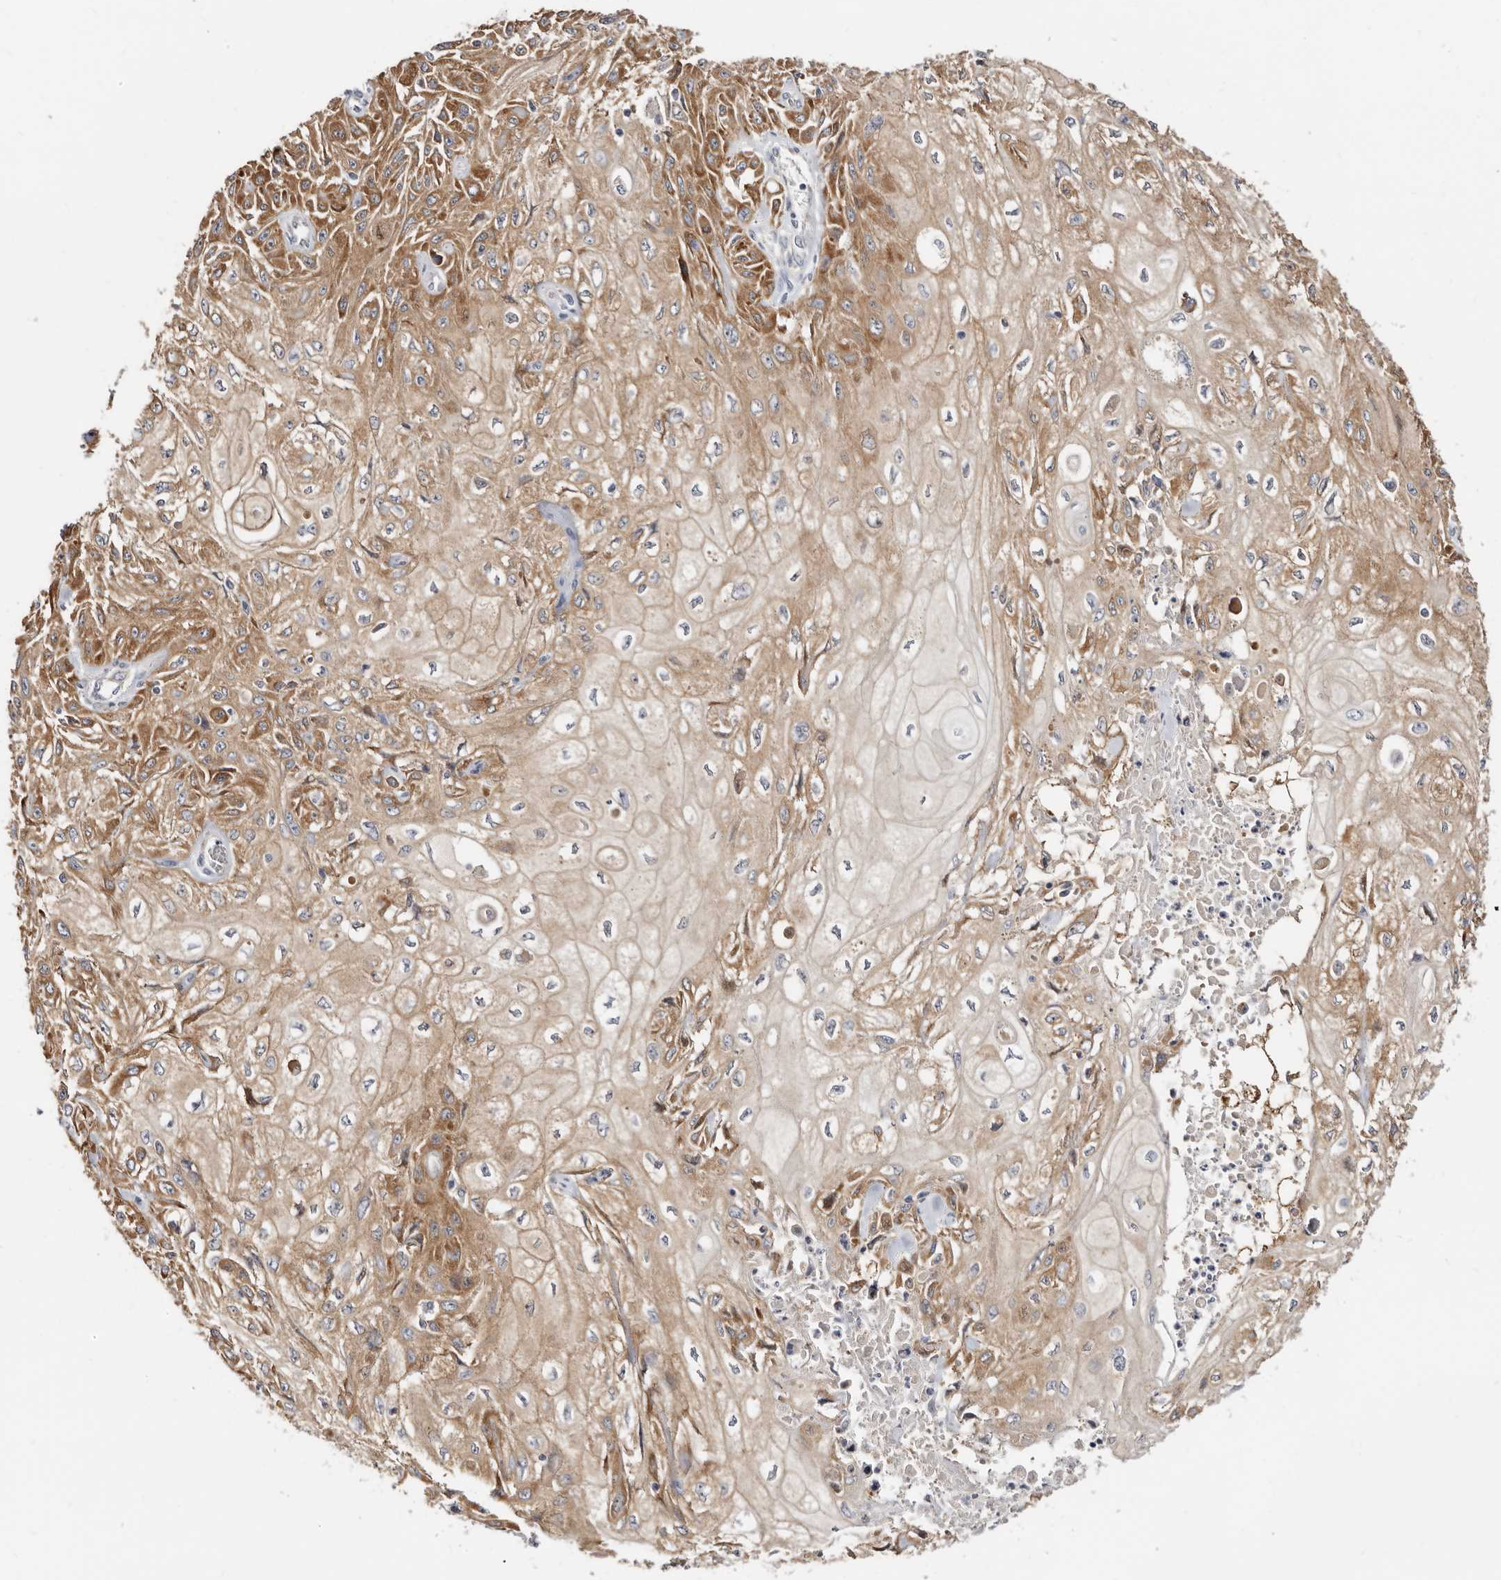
{"staining": {"intensity": "moderate", "quantity": ">75%", "location": "cytoplasmic/membranous"}, "tissue": "skin cancer", "cell_type": "Tumor cells", "image_type": "cancer", "snomed": [{"axis": "morphology", "description": "Squamous cell carcinoma, NOS"}, {"axis": "morphology", "description": "Squamous cell carcinoma, metastatic, NOS"}, {"axis": "topography", "description": "Skin"}, {"axis": "topography", "description": "Lymph node"}], "caption": "This image shows IHC staining of human squamous cell carcinoma (skin), with medium moderate cytoplasmic/membranous expression in approximately >75% of tumor cells.", "gene": "BAIAP2L1", "patient": {"sex": "male", "age": 75}}